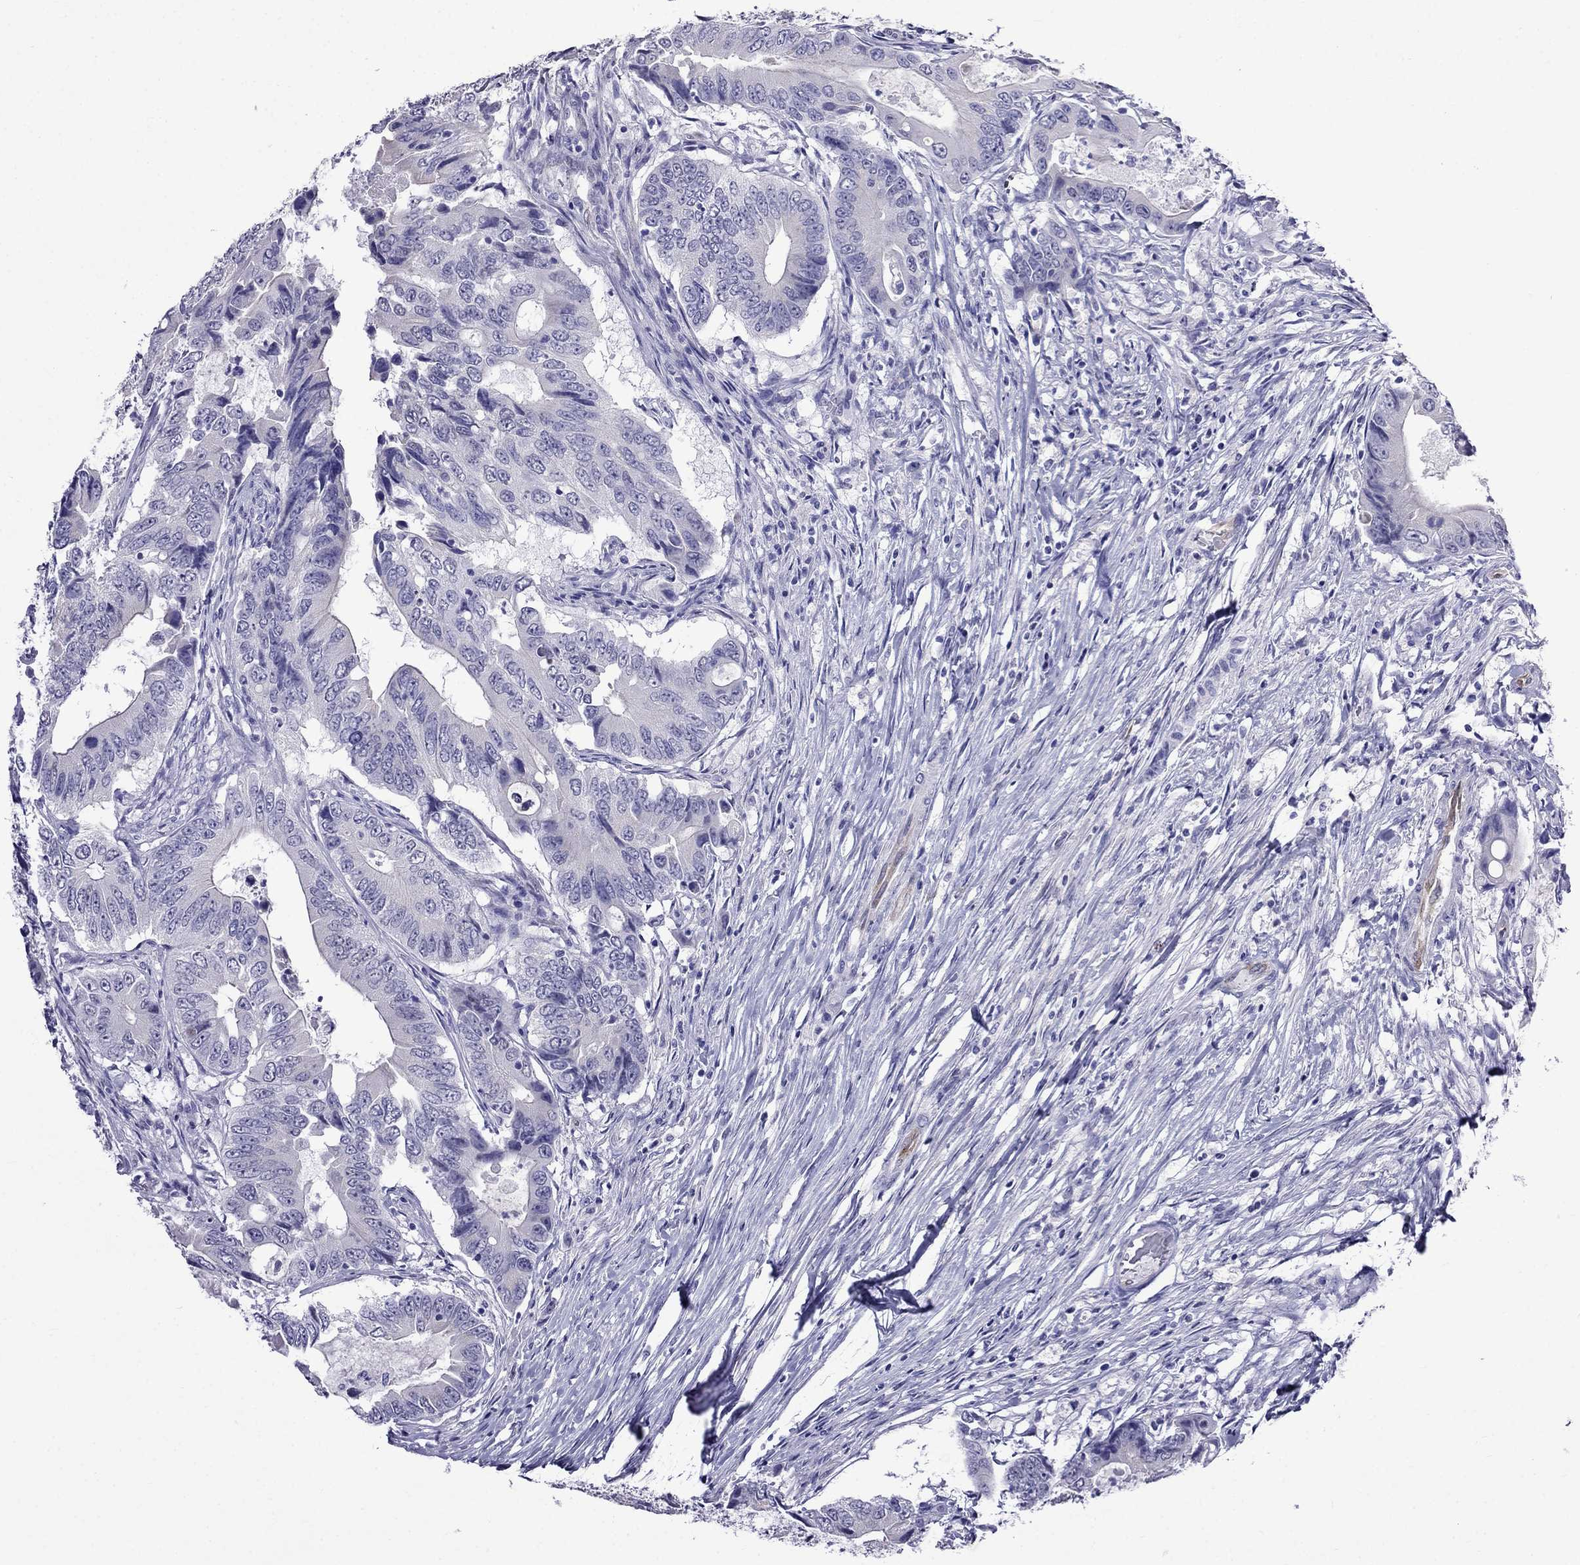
{"staining": {"intensity": "negative", "quantity": "none", "location": "none"}, "tissue": "colorectal cancer", "cell_type": "Tumor cells", "image_type": "cancer", "snomed": [{"axis": "morphology", "description": "Adenocarcinoma, NOS"}, {"axis": "topography", "description": "Colon"}], "caption": "Immunohistochemistry photomicrograph of colorectal cancer stained for a protein (brown), which exhibits no positivity in tumor cells.", "gene": "MGP", "patient": {"sex": "female", "age": 90}}